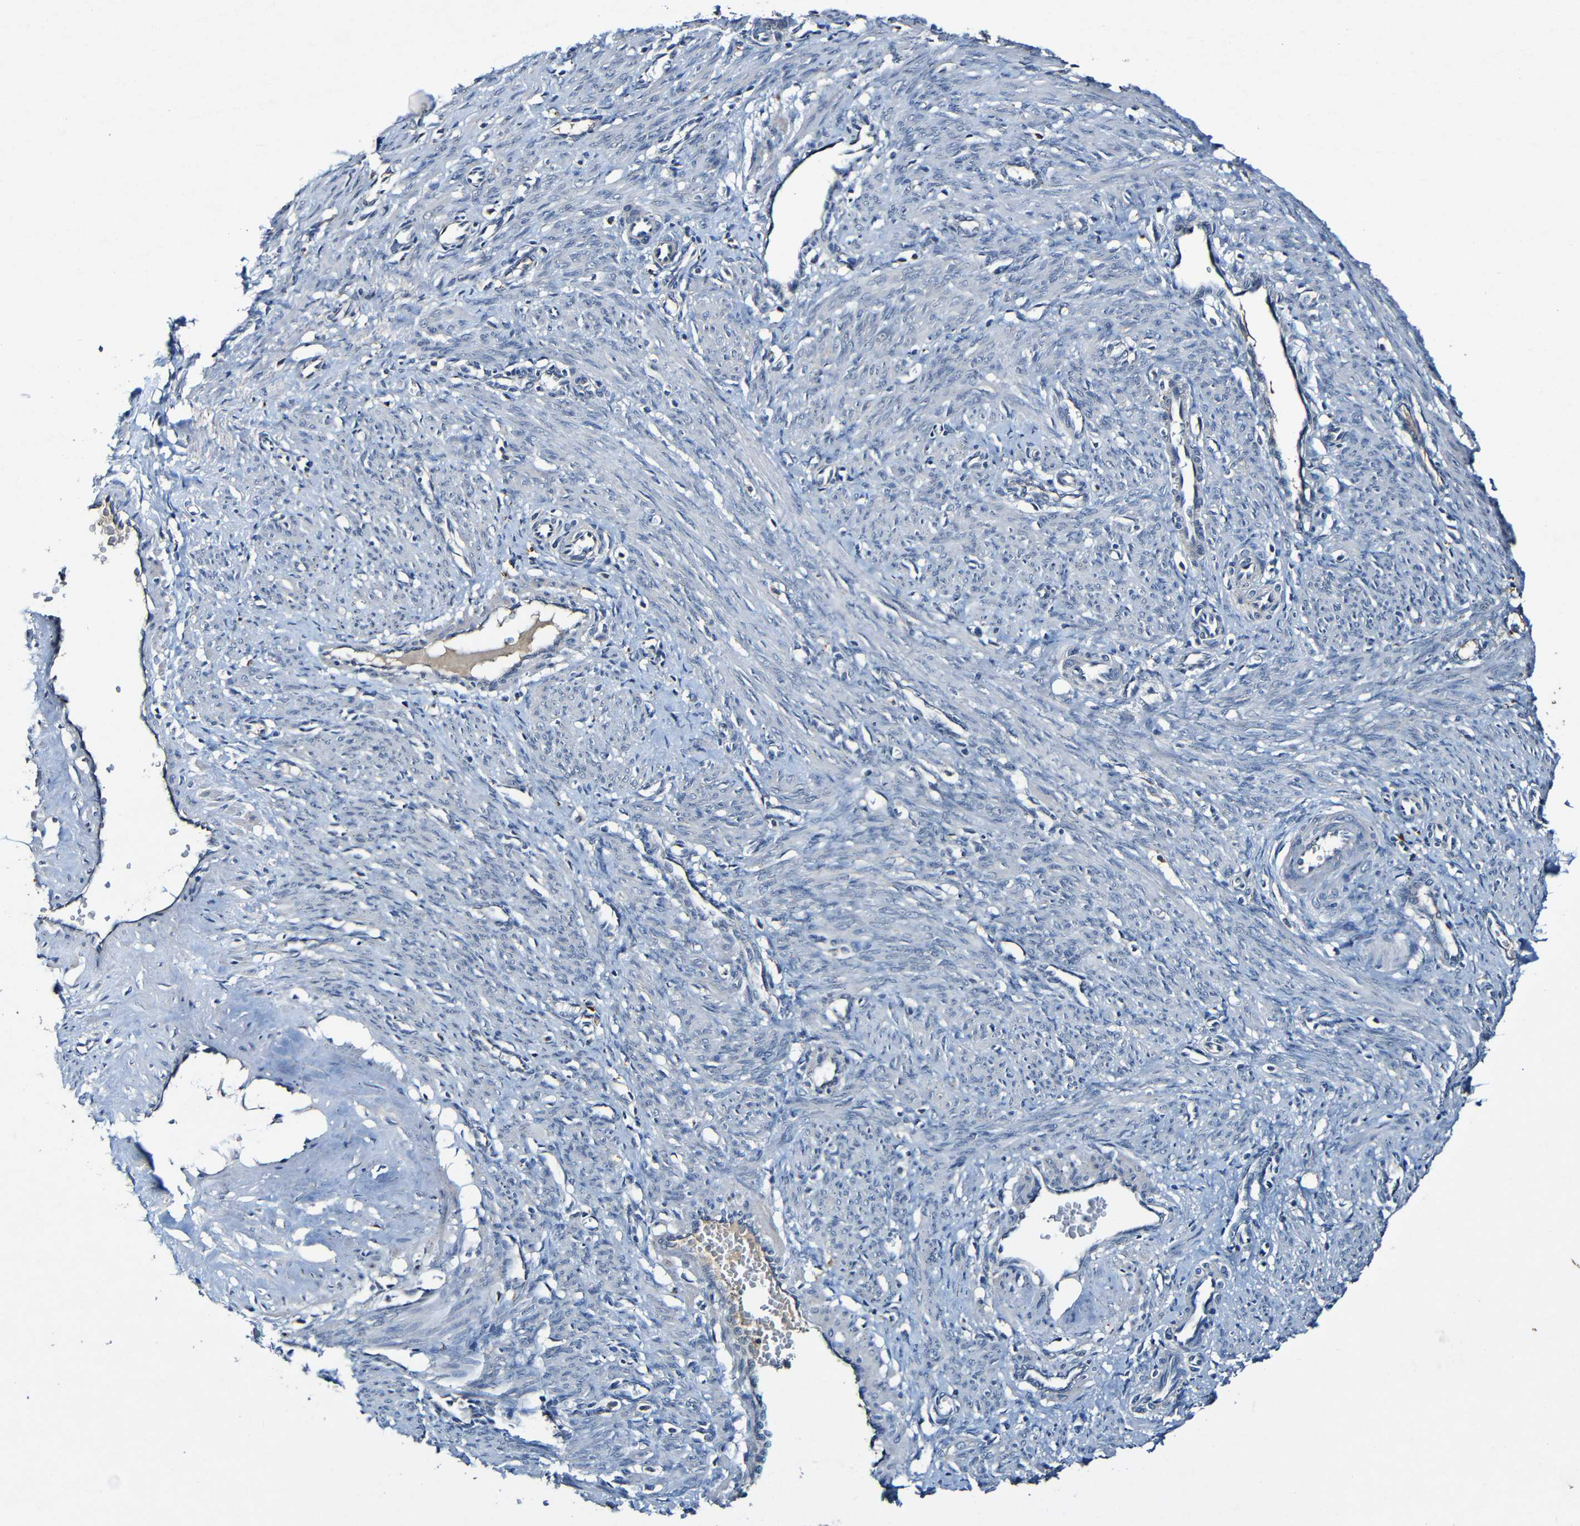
{"staining": {"intensity": "negative", "quantity": "none", "location": "none"}, "tissue": "smooth muscle", "cell_type": "Smooth muscle cells", "image_type": "normal", "snomed": [{"axis": "morphology", "description": "Normal tissue, NOS"}, {"axis": "topography", "description": "Endometrium"}], "caption": "This is a micrograph of immunohistochemistry staining of unremarkable smooth muscle, which shows no staining in smooth muscle cells.", "gene": "LRRC70", "patient": {"sex": "female", "age": 33}}